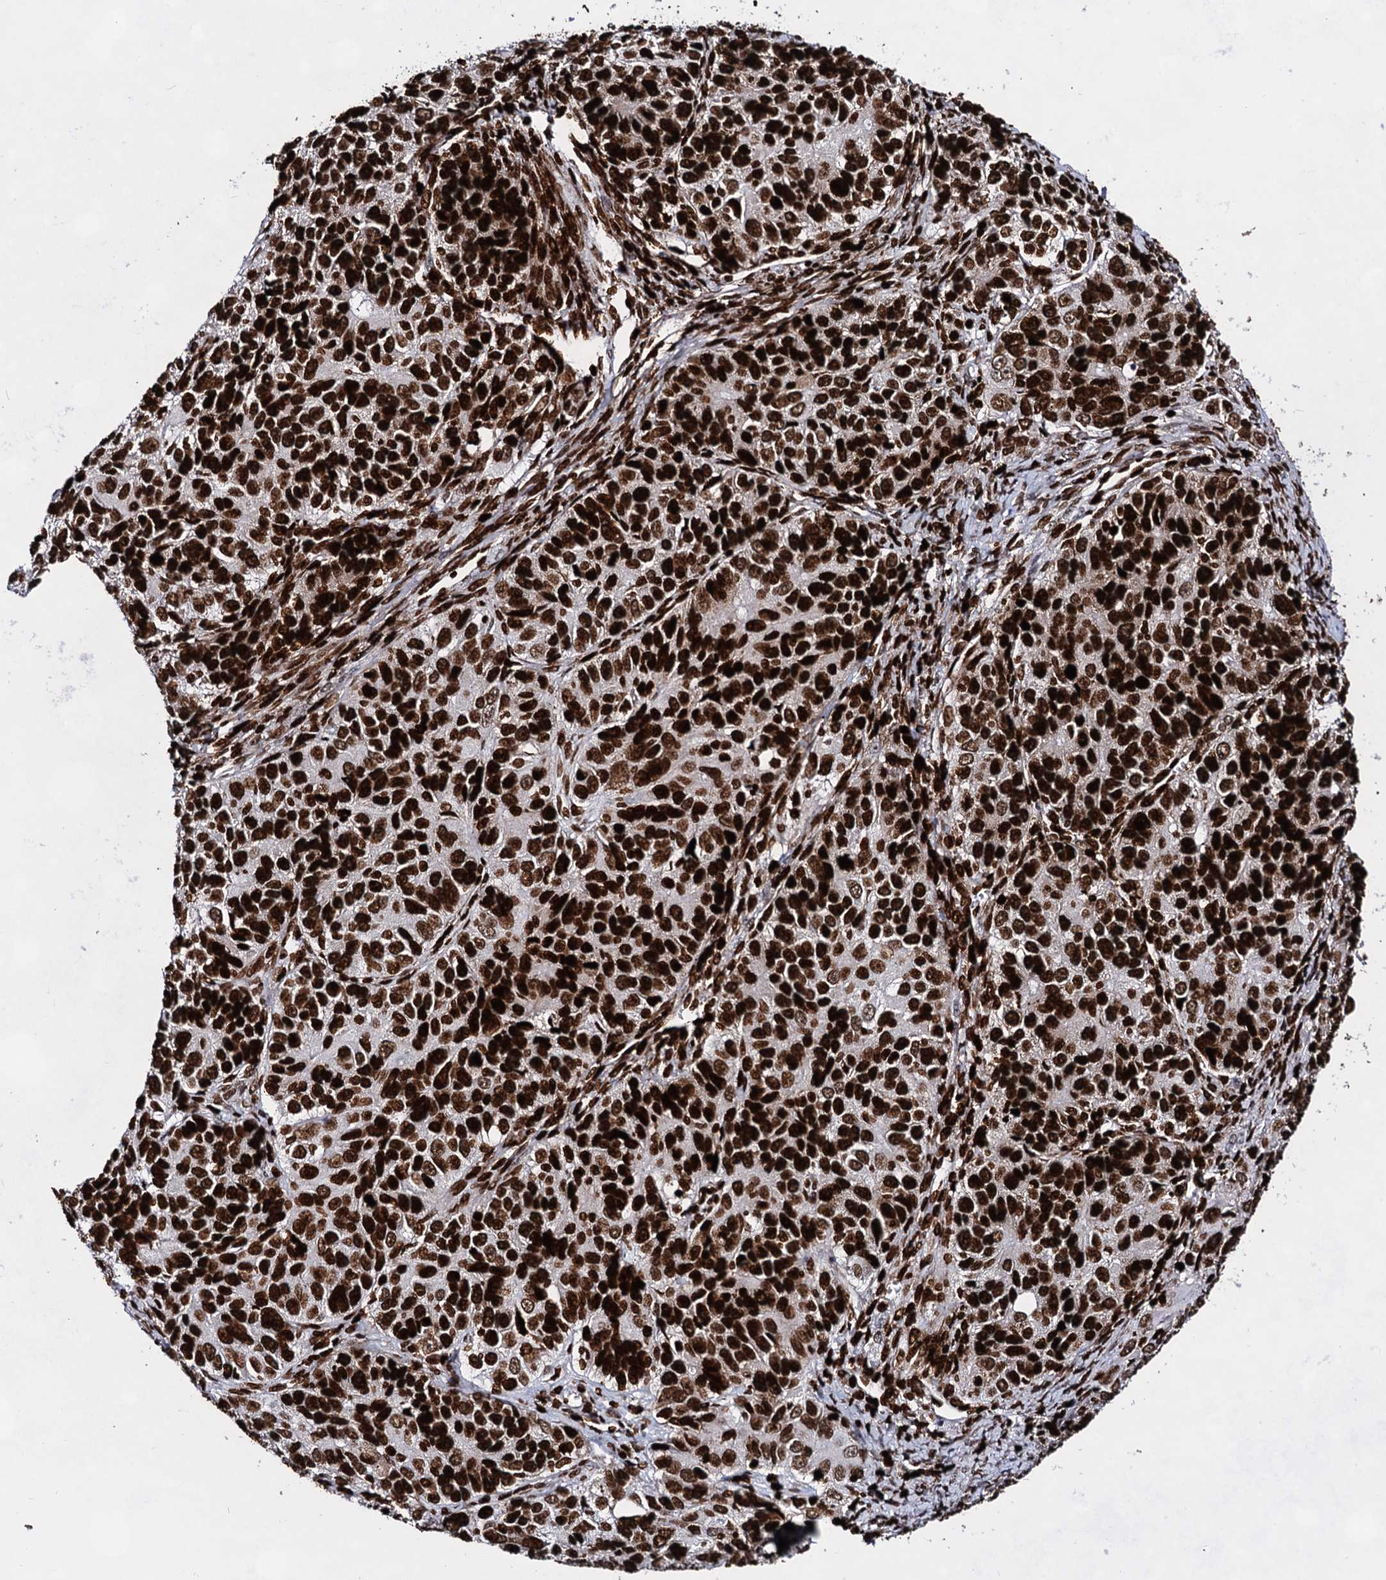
{"staining": {"intensity": "strong", "quantity": ">75%", "location": "nuclear"}, "tissue": "ovarian cancer", "cell_type": "Tumor cells", "image_type": "cancer", "snomed": [{"axis": "morphology", "description": "Carcinoma, endometroid"}, {"axis": "topography", "description": "Ovary"}], "caption": "Immunohistochemistry of ovarian cancer (endometroid carcinoma) shows high levels of strong nuclear positivity in about >75% of tumor cells.", "gene": "HMGB2", "patient": {"sex": "female", "age": 51}}